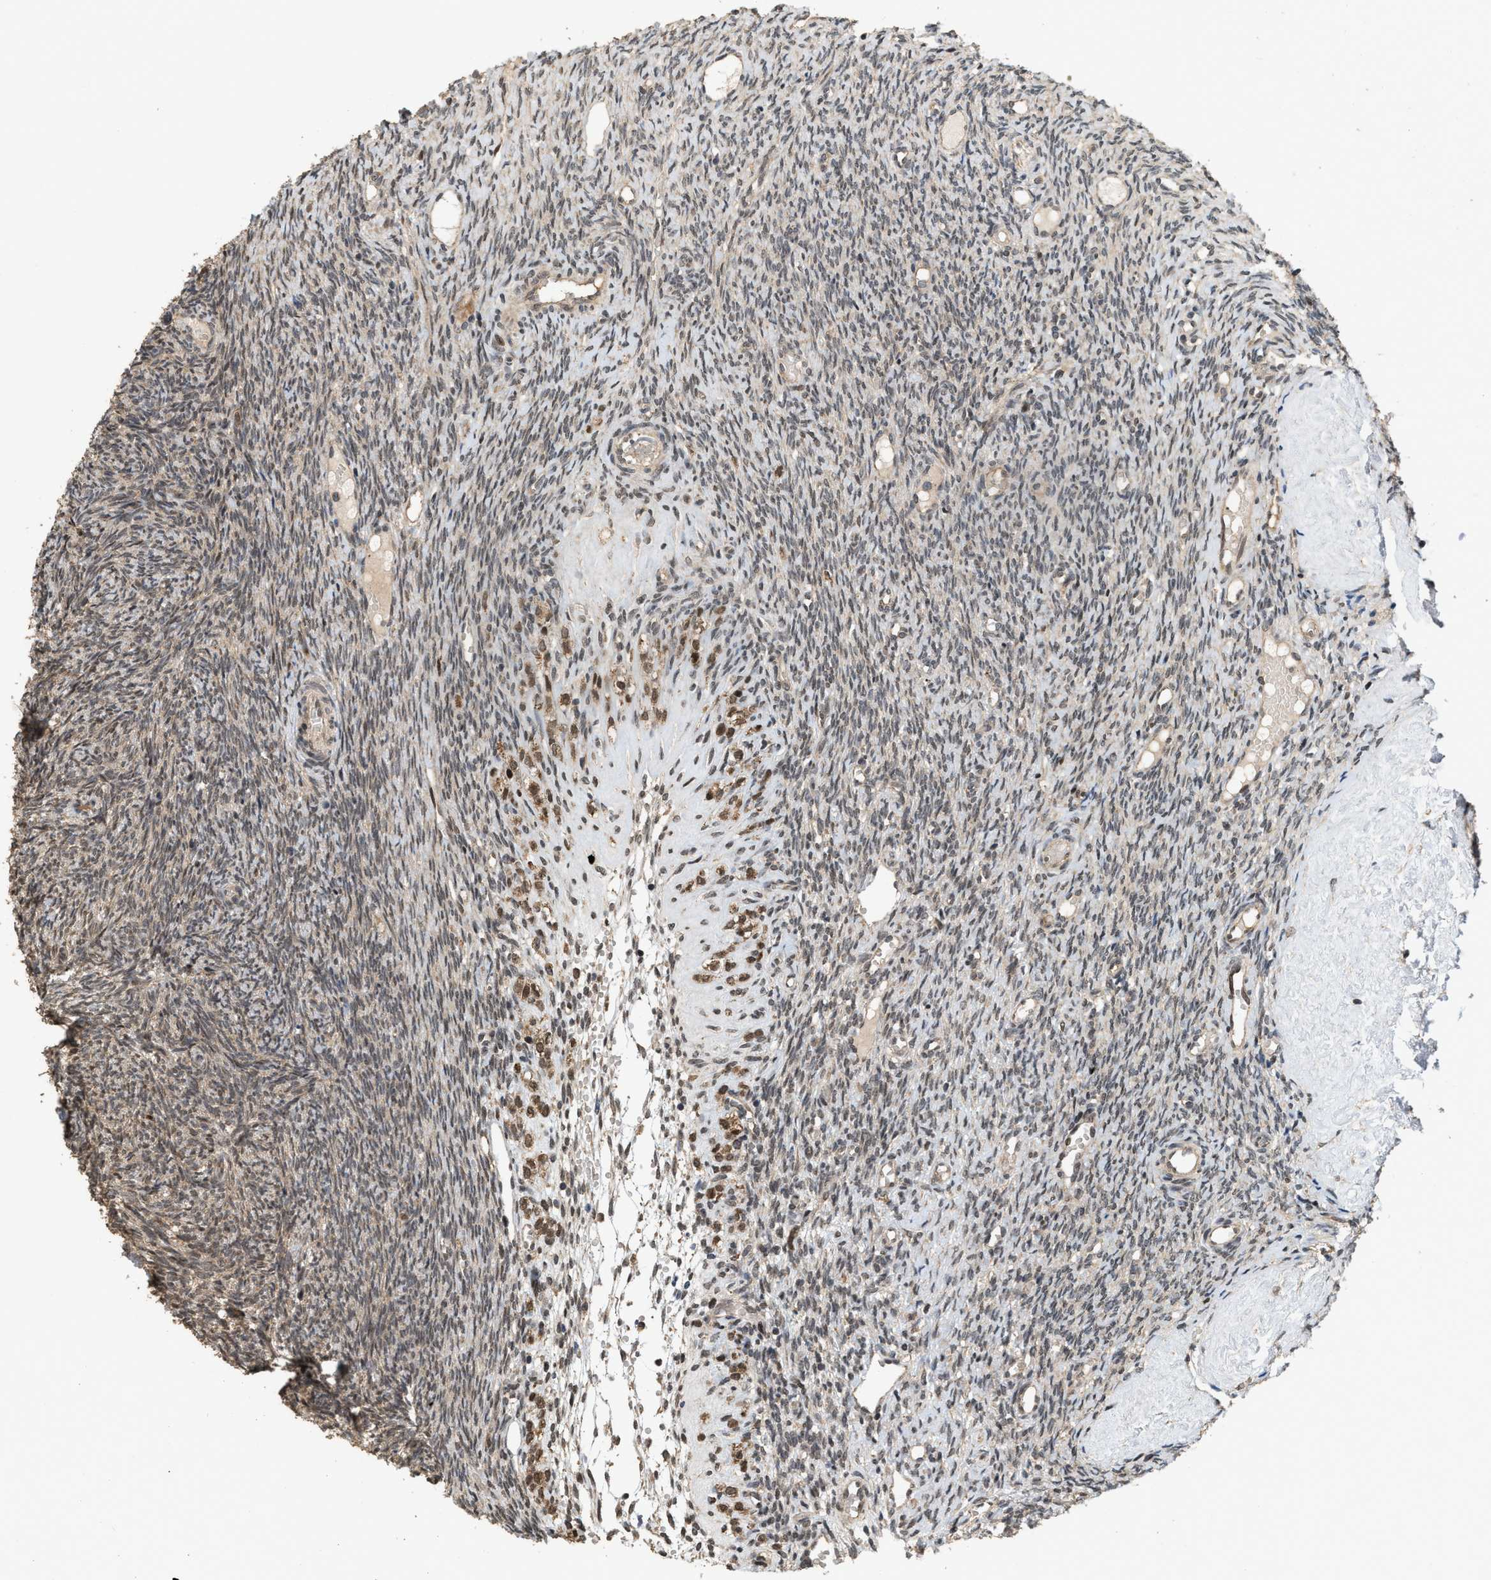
{"staining": {"intensity": "weak", "quantity": ">75%", "location": "cytoplasmic/membranous,nuclear"}, "tissue": "ovary", "cell_type": "Ovarian stroma cells", "image_type": "normal", "snomed": [{"axis": "morphology", "description": "Normal tissue, NOS"}, {"axis": "topography", "description": "Ovary"}], "caption": "Immunohistochemical staining of unremarkable ovary reveals >75% levels of weak cytoplasmic/membranous,nuclear protein staining in about >75% of ovarian stroma cells. The staining is performed using DAB brown chromogen to label protein expression. The nuclei are counter-stained blue using hematoxylin.", "gene": "ELP2", "patient": {"sex": "female", "age": 41}}